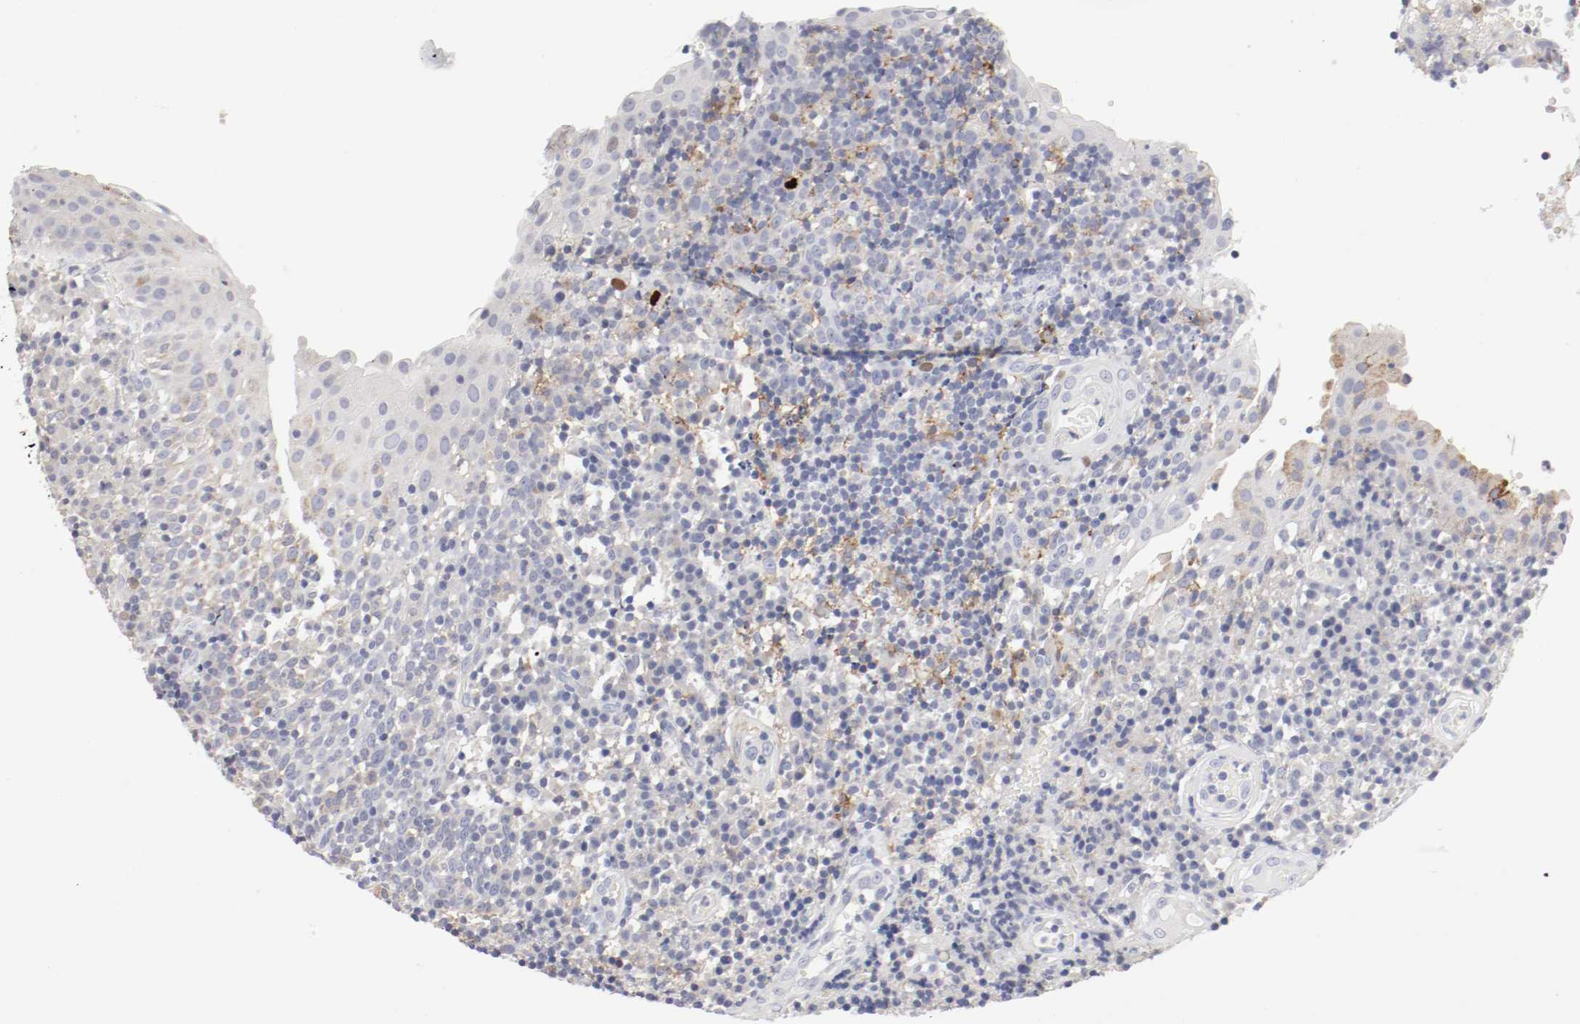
{"staining": {"intensity": "moderate", "quantity": "<25%", "location": "cytoplasmic/membranous"}, "tissue": "tonsil", "cell_type": "Germinal center cells", "image_type": "normal", "snomed": [{"axis": "morphology", "description": "Normal tissue, NOS"}, {"axis": "topography", "description": "Tonsil"}], "caption": "Approximately <25% of germinal center cells in benign human tonsil show moderate cytoplasmic/membranous protein staining as visualized by brown immunohistochemical staining.", "gene": "ITGAX", "patient": {"sex": "female", "age": 40}}